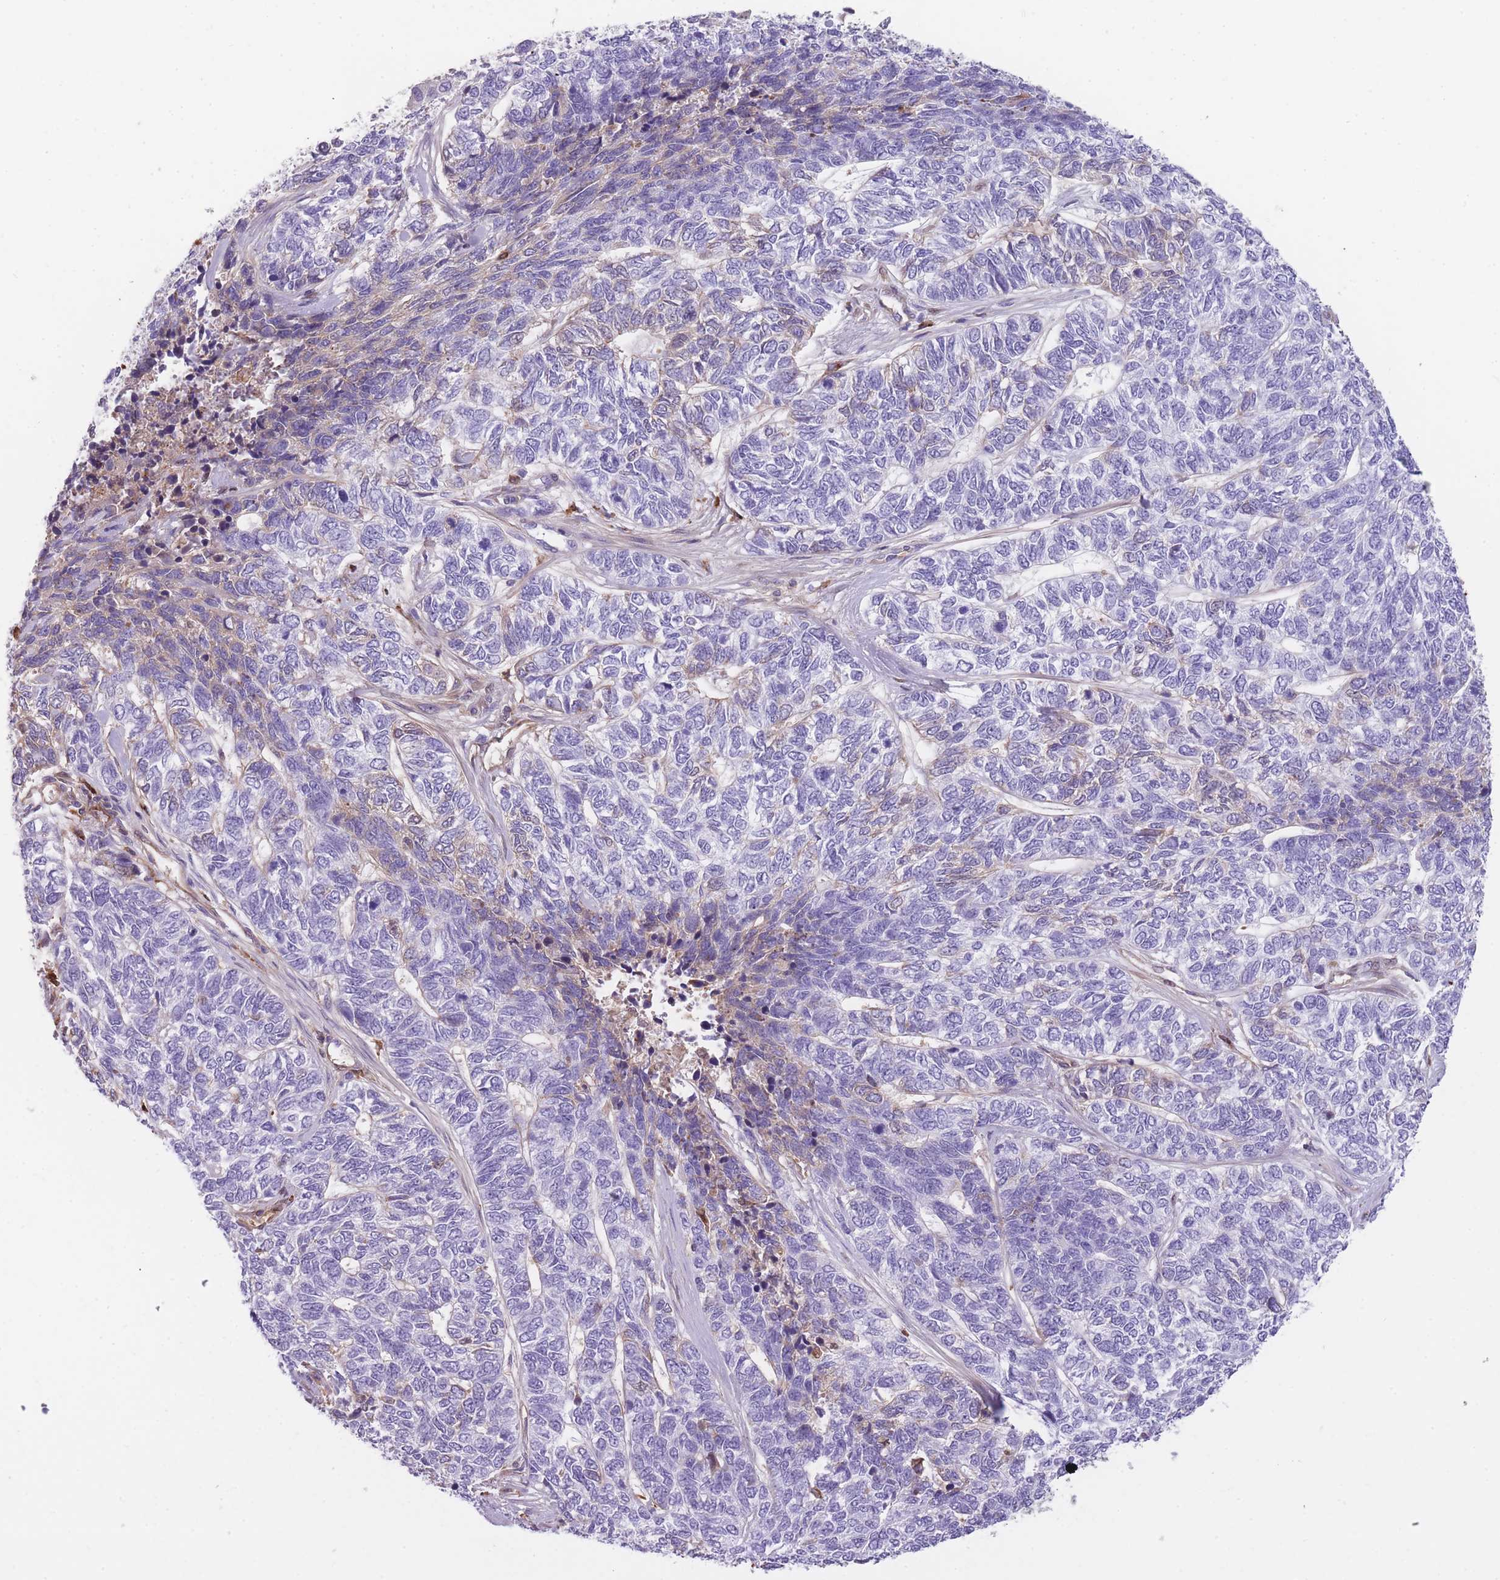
{"staining": {"intensity": "negative", "quantity": "none", "location": "none"}, "tissue": "skin cancer", "cell_type": "Tumor cells", "image_type": "cancer", "snomed": [{"axis": "morphology", "description": "Basal cell carcinoma"}, {"axis": "topography", "description": "Skin"}], "caption": "Immunohistochemistry (IHC) photomicrograph of neoplastic tissue: skin cancer (basal cell carcinoma) stained with DAB (3,3'-diaminobenzidine) shows no significant protein expression in tumor cells.", "gene": "GNAT1", "patient": {"sex": "female", "age": 65}}